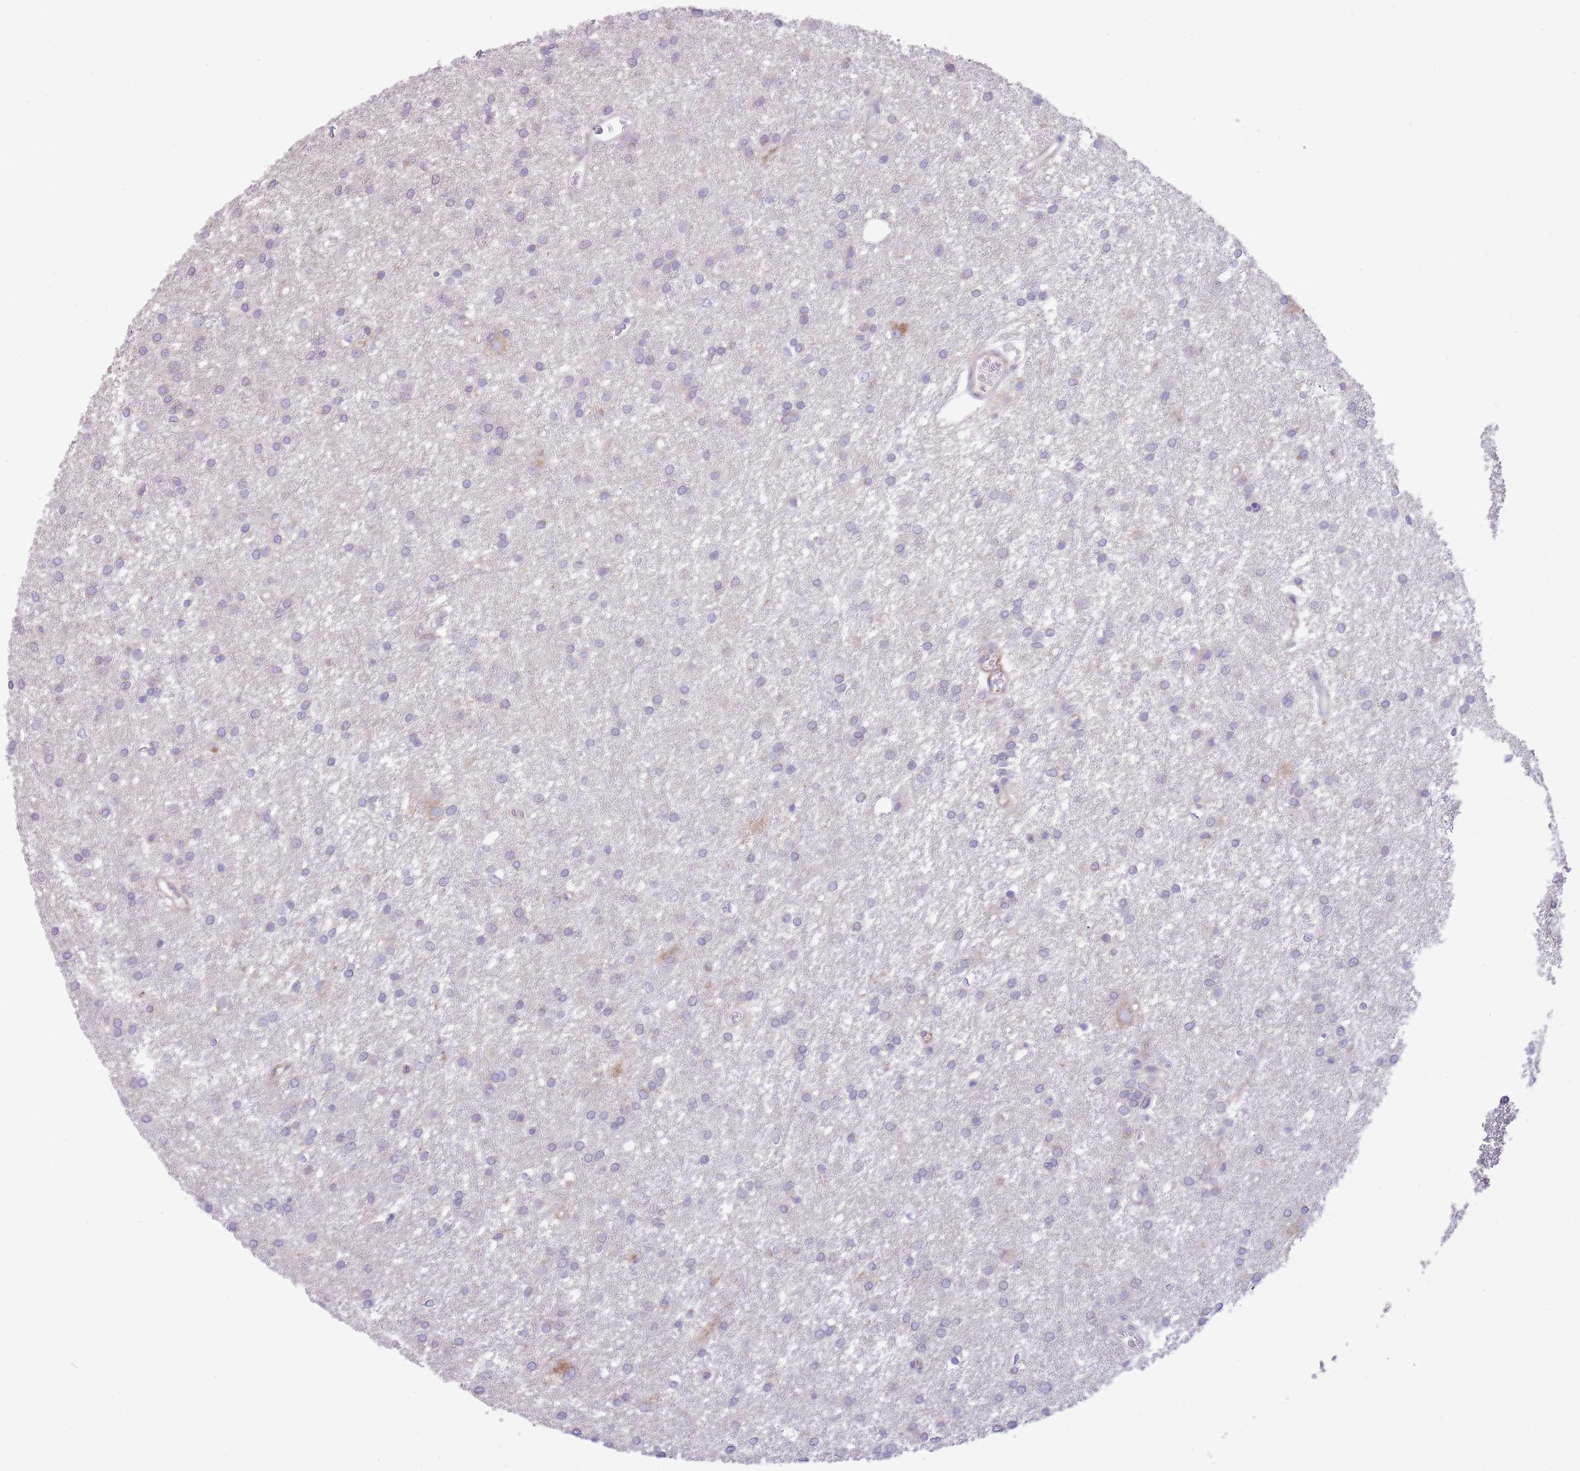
{"staining": {"intensity": "negative", "quantity": "none", "location": "none"}, "tissue": "glioma", "cell_type": "Tumor cells", "image_type": "cancer", "snomed": [{"axis": "morphology", "description": "Glioma, malignant, High grade"}, {"axis": "topography", "description": "Brain"}], "caption": "DAB immunohistochemical staining of human malignant glioma (high-grade) demonstrates no significant expression in tumor cells.", "gene": "OAZ2", "patient": {"sex": "female", "age": 50}}